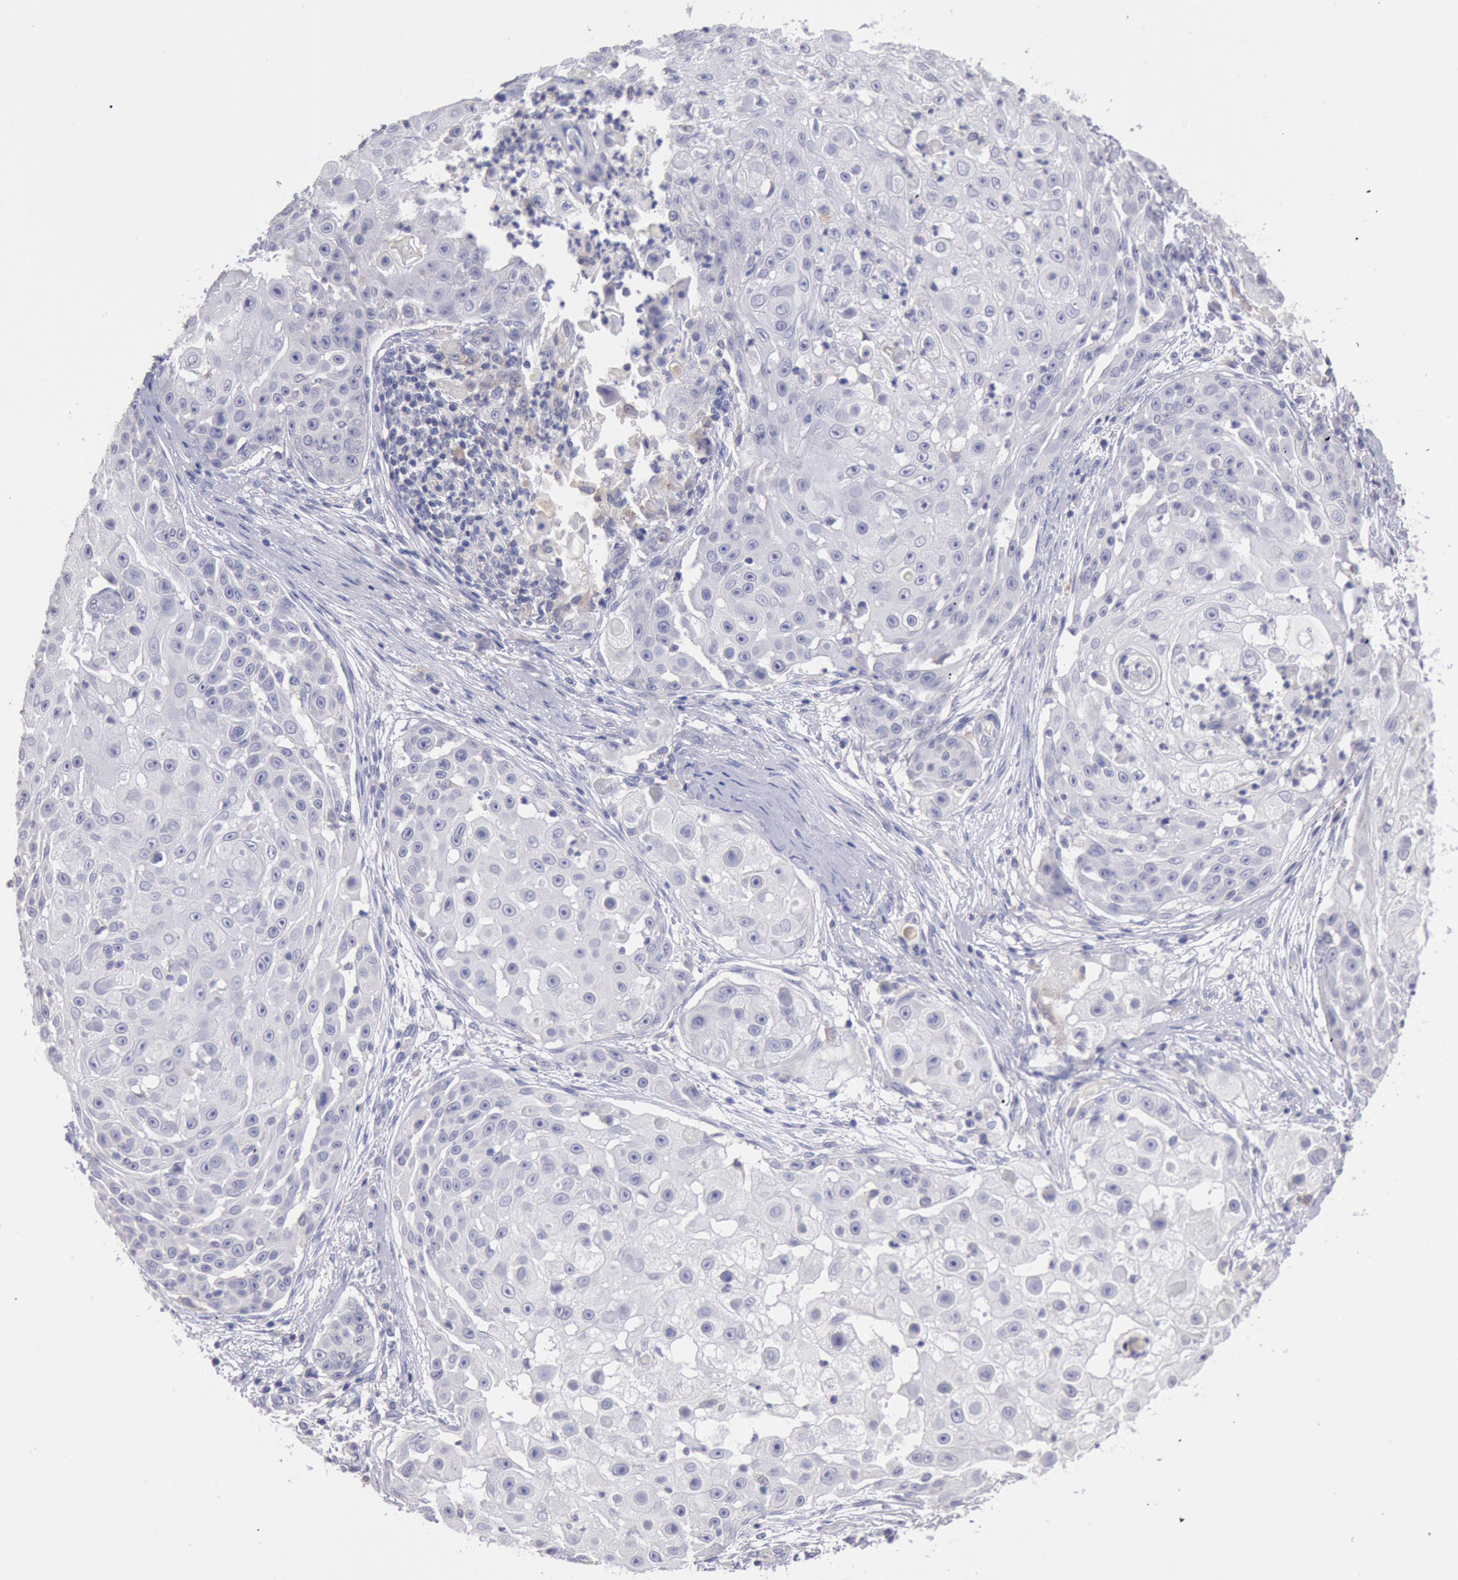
{"staining": {"intensity": "negative", "quantity": "none", "location": "none"}, "tissue": "skin cancer", "cell_type": "Tumor cells", "image_type": "cancer", "snomed": [{"axis": "morphology", "description": "Squamous cell carcinoma, NOS"}, {"axis": "topography", "description": "Skin"}], "caption": "Skin cancer (squamous cell carcinoma) was stained to show a protein in brown. There is no significant positivity in tumor cells.", "gene": "GAL3ST1", "patient": {"sex": "female", "age": 57}}